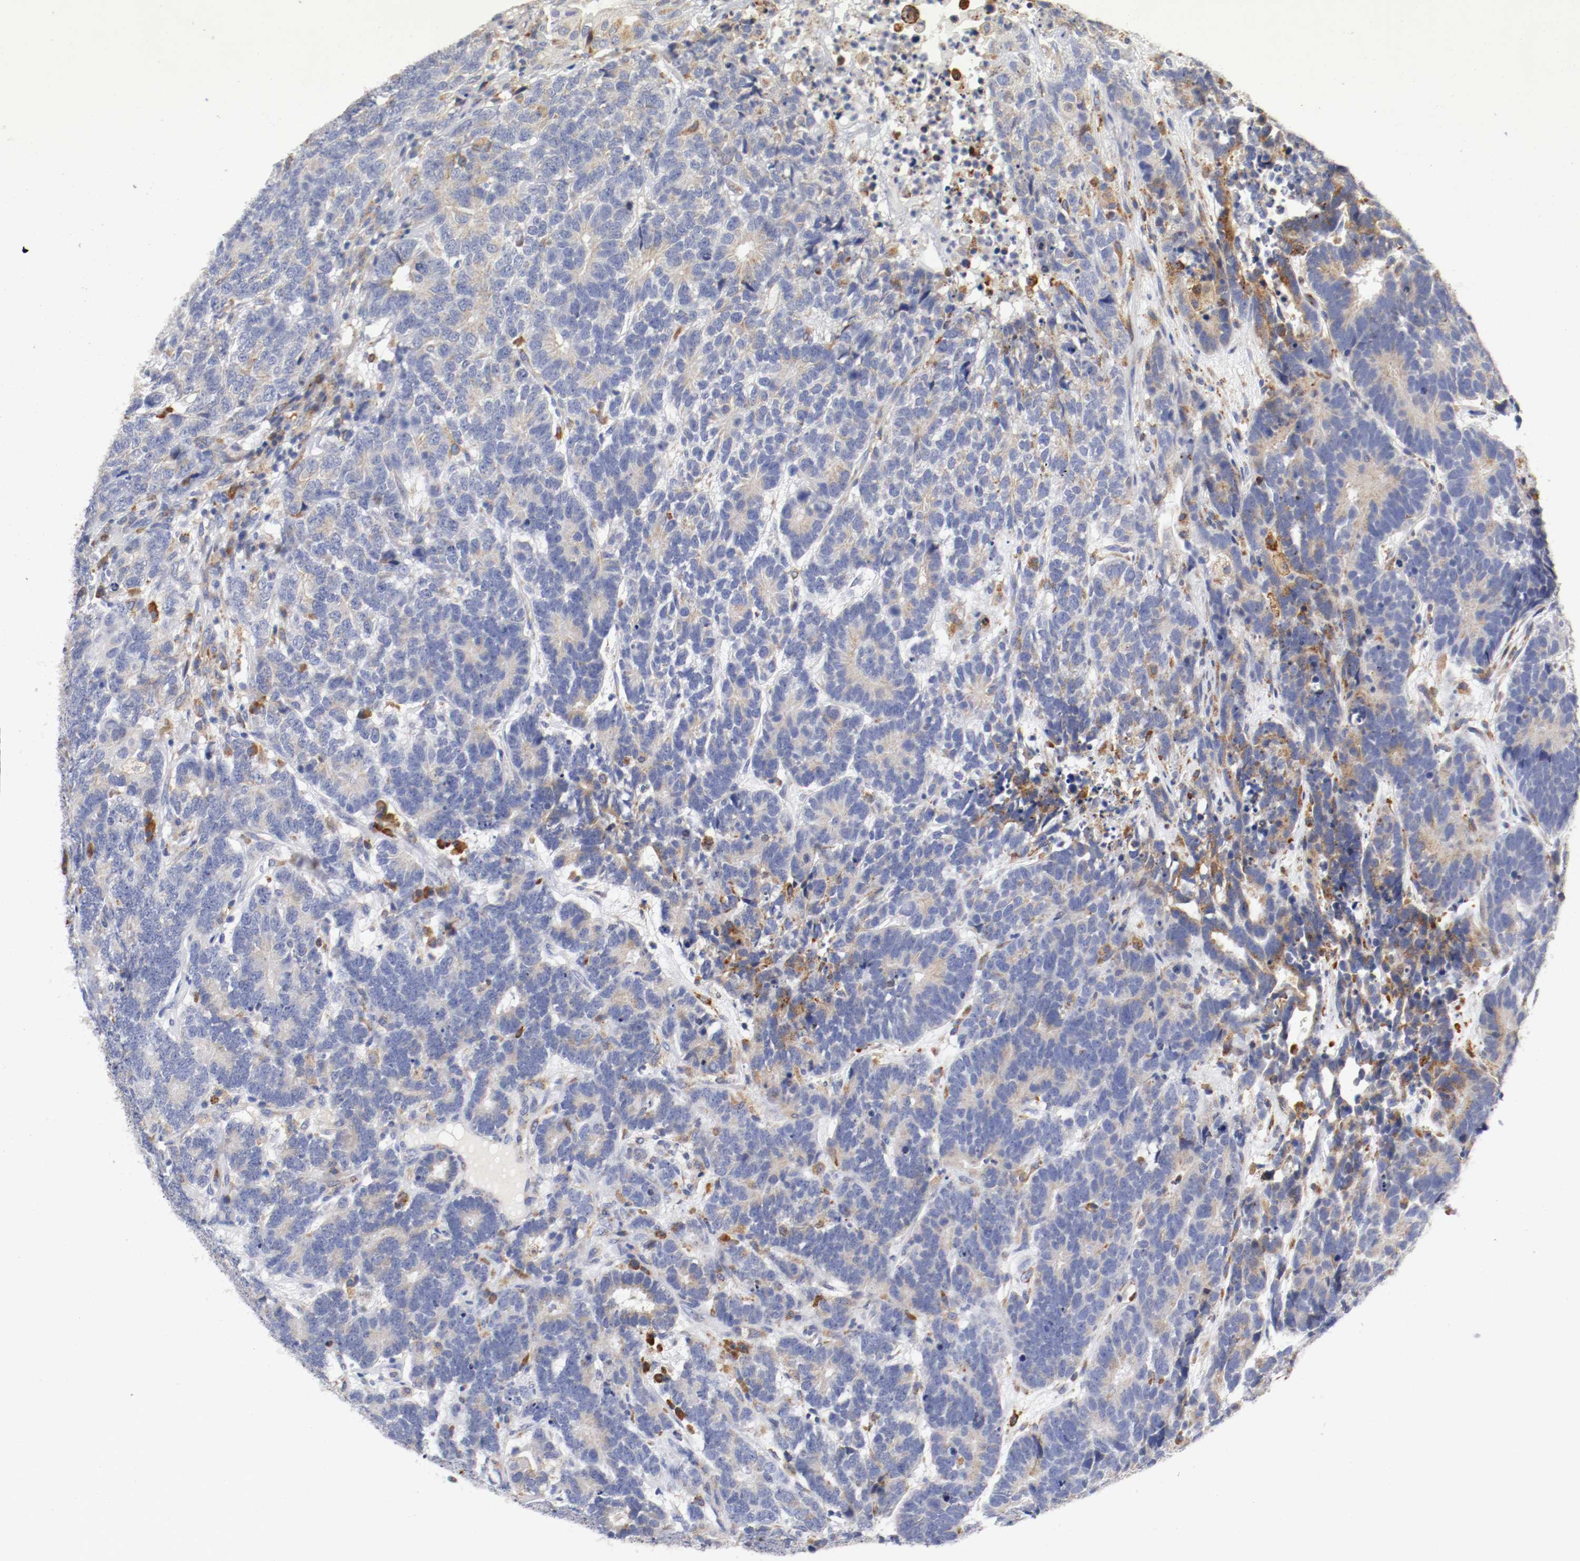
{"staining": {"intensity": "strong", "quantity": "25%-75%", "location": "cytoplasmic/membranous"}, "tissue": "testis cancer", "cell_type": "Tumor cells", "image_type": "cancer", "snomed": [{"axis": "morphology", "description": "Carcinoma, Embryonal, NOS"}, {"axis": "topography", "description": "Testis"}], "caption": "Strong cytoplasmic/membranous staining is present in about 25%-75% of tumor cells in testis cancer.", "gene": "TRAF2", "patient": {"sex": "male", "age": 26}}